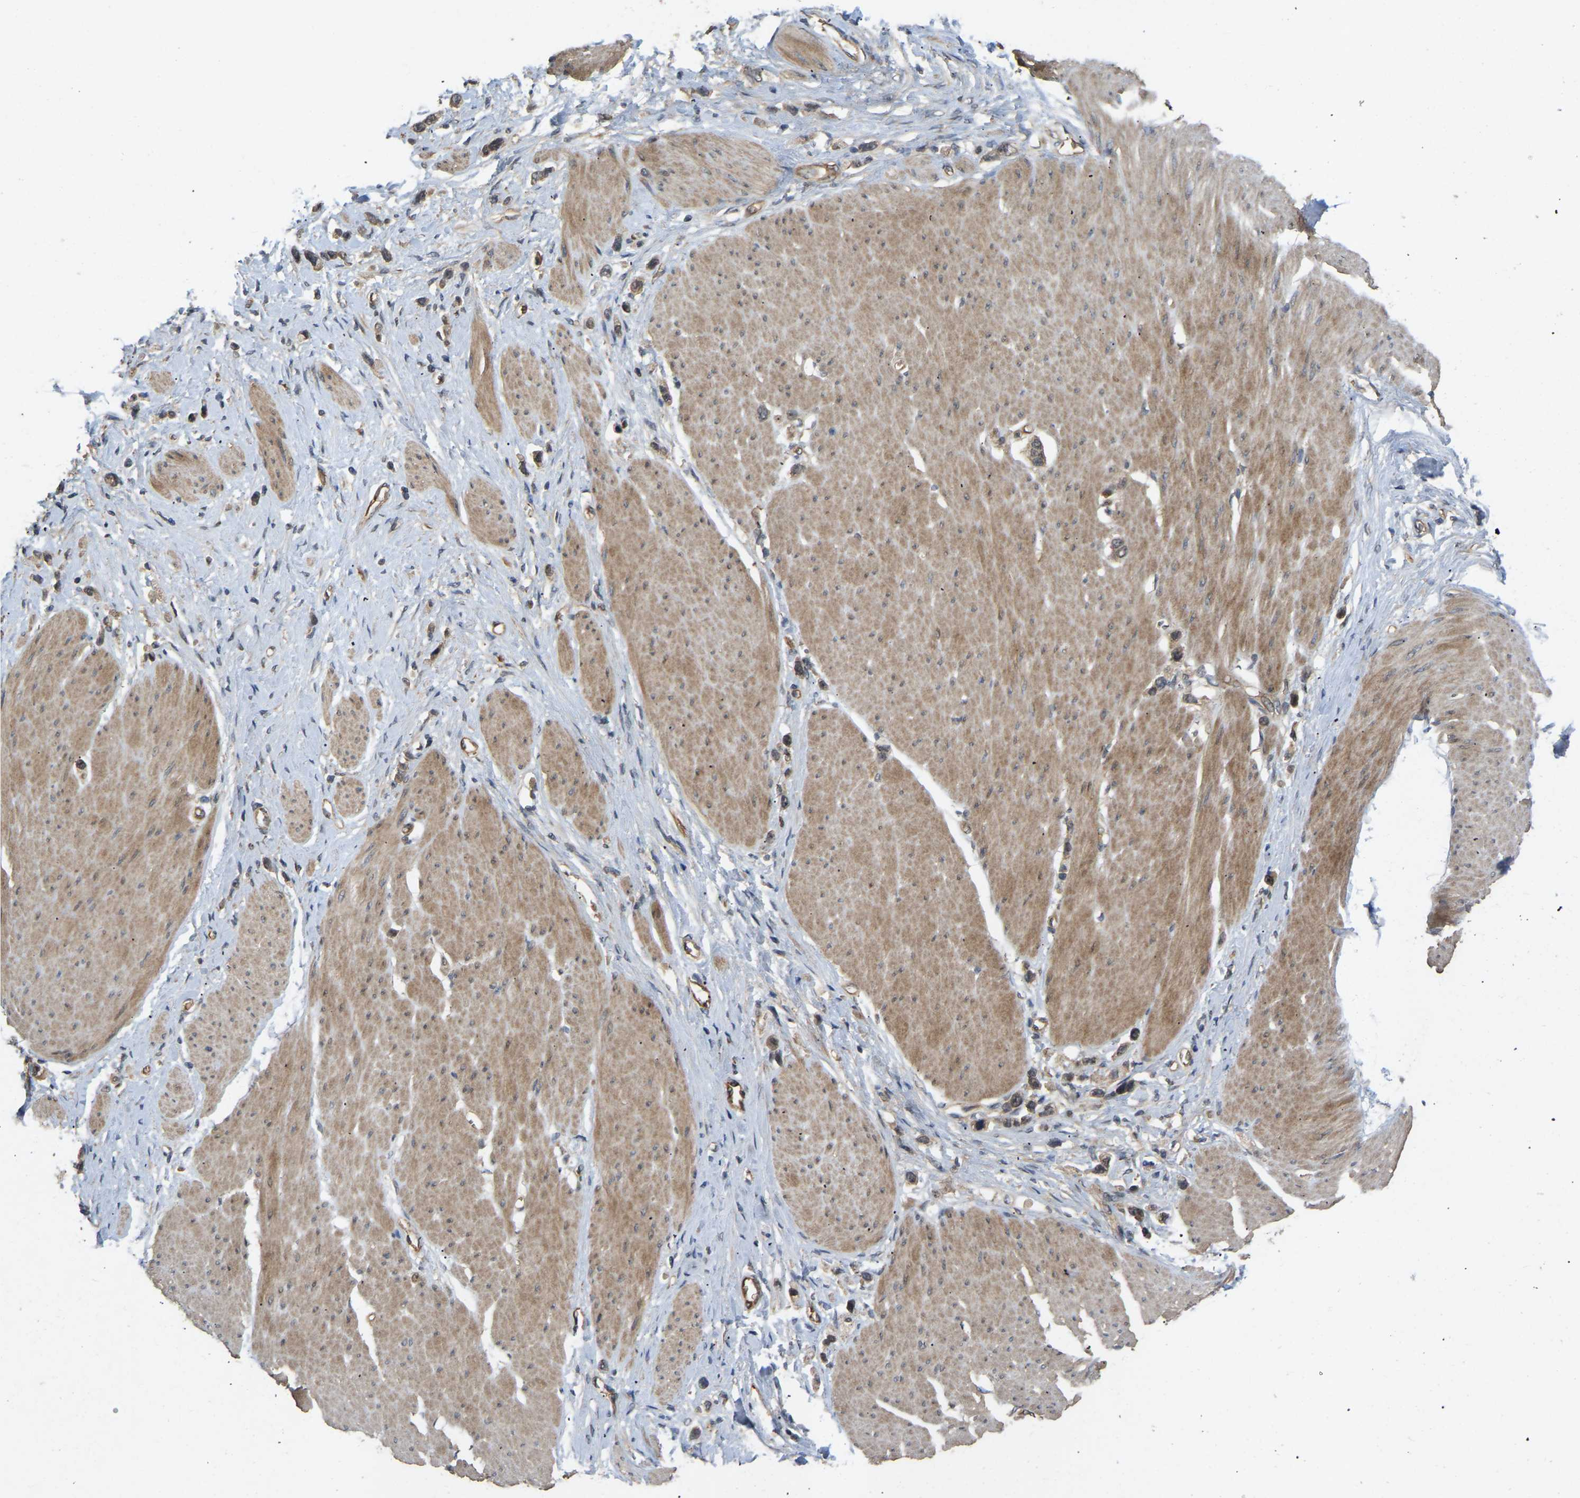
{"staining": {"intensity": "weak", "quantity": ">75%", "location": "cytoplasmic/membranous"}, "tissue": "stomach cancer", "cell_type": "Tumor cells", "image_type": "cancer", "snomed": [{"axis": "morphology", "description": "Adenocarcinoma, NOS"}, {"axis": "topography", "description": "Stomach"}], "caption": "A brown stain highlights weak cytoplasmic/membranous staining of a protein in human stomach cancer (adenocarcinoma) tumor cells.", "gene": "LIMK2", "patient": {"sex": "female", "age": 65}}